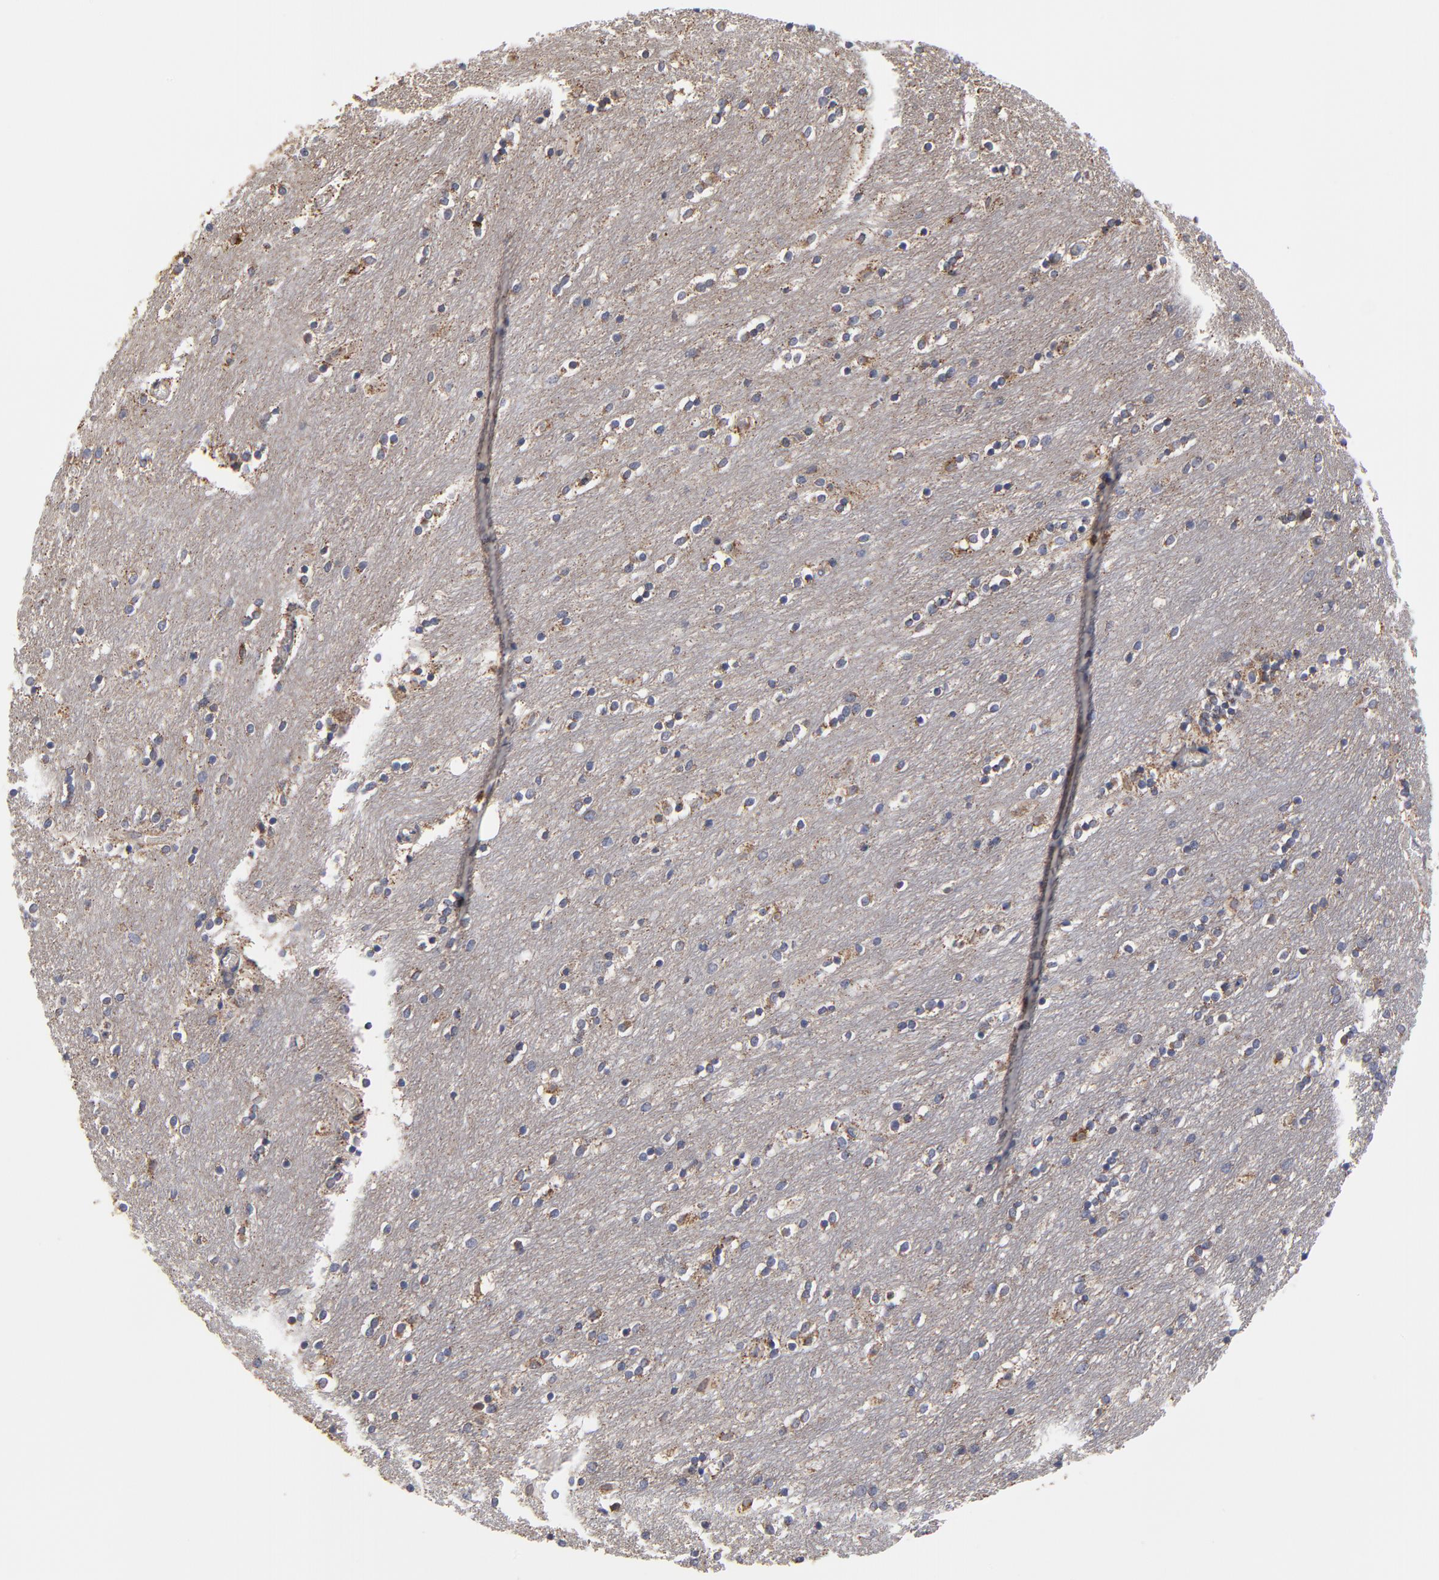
{"staining": {"intensity": "negative", "quantity": "none", "location": "none"}, "tissue": "caudate", "cell_type": "Glial cells", "image_type": "normal", "snomed": [{"axis": "morphology", "description": "Normal tissue, NOS"}, {"axis": "topography", "description": "Lateral ventricle wall"}], "caption": "Immunohistochemistry of benign human caudate demonstrates no positivity in glial cells. Brightfield microscopy of IHC stained with DAB (3,3'-diaminobenzidine) (brown) and hematoxylin (blue), captured at high magnification.", "gene": "ZNF550", "patient": {"sex": "female", "age": 54}}